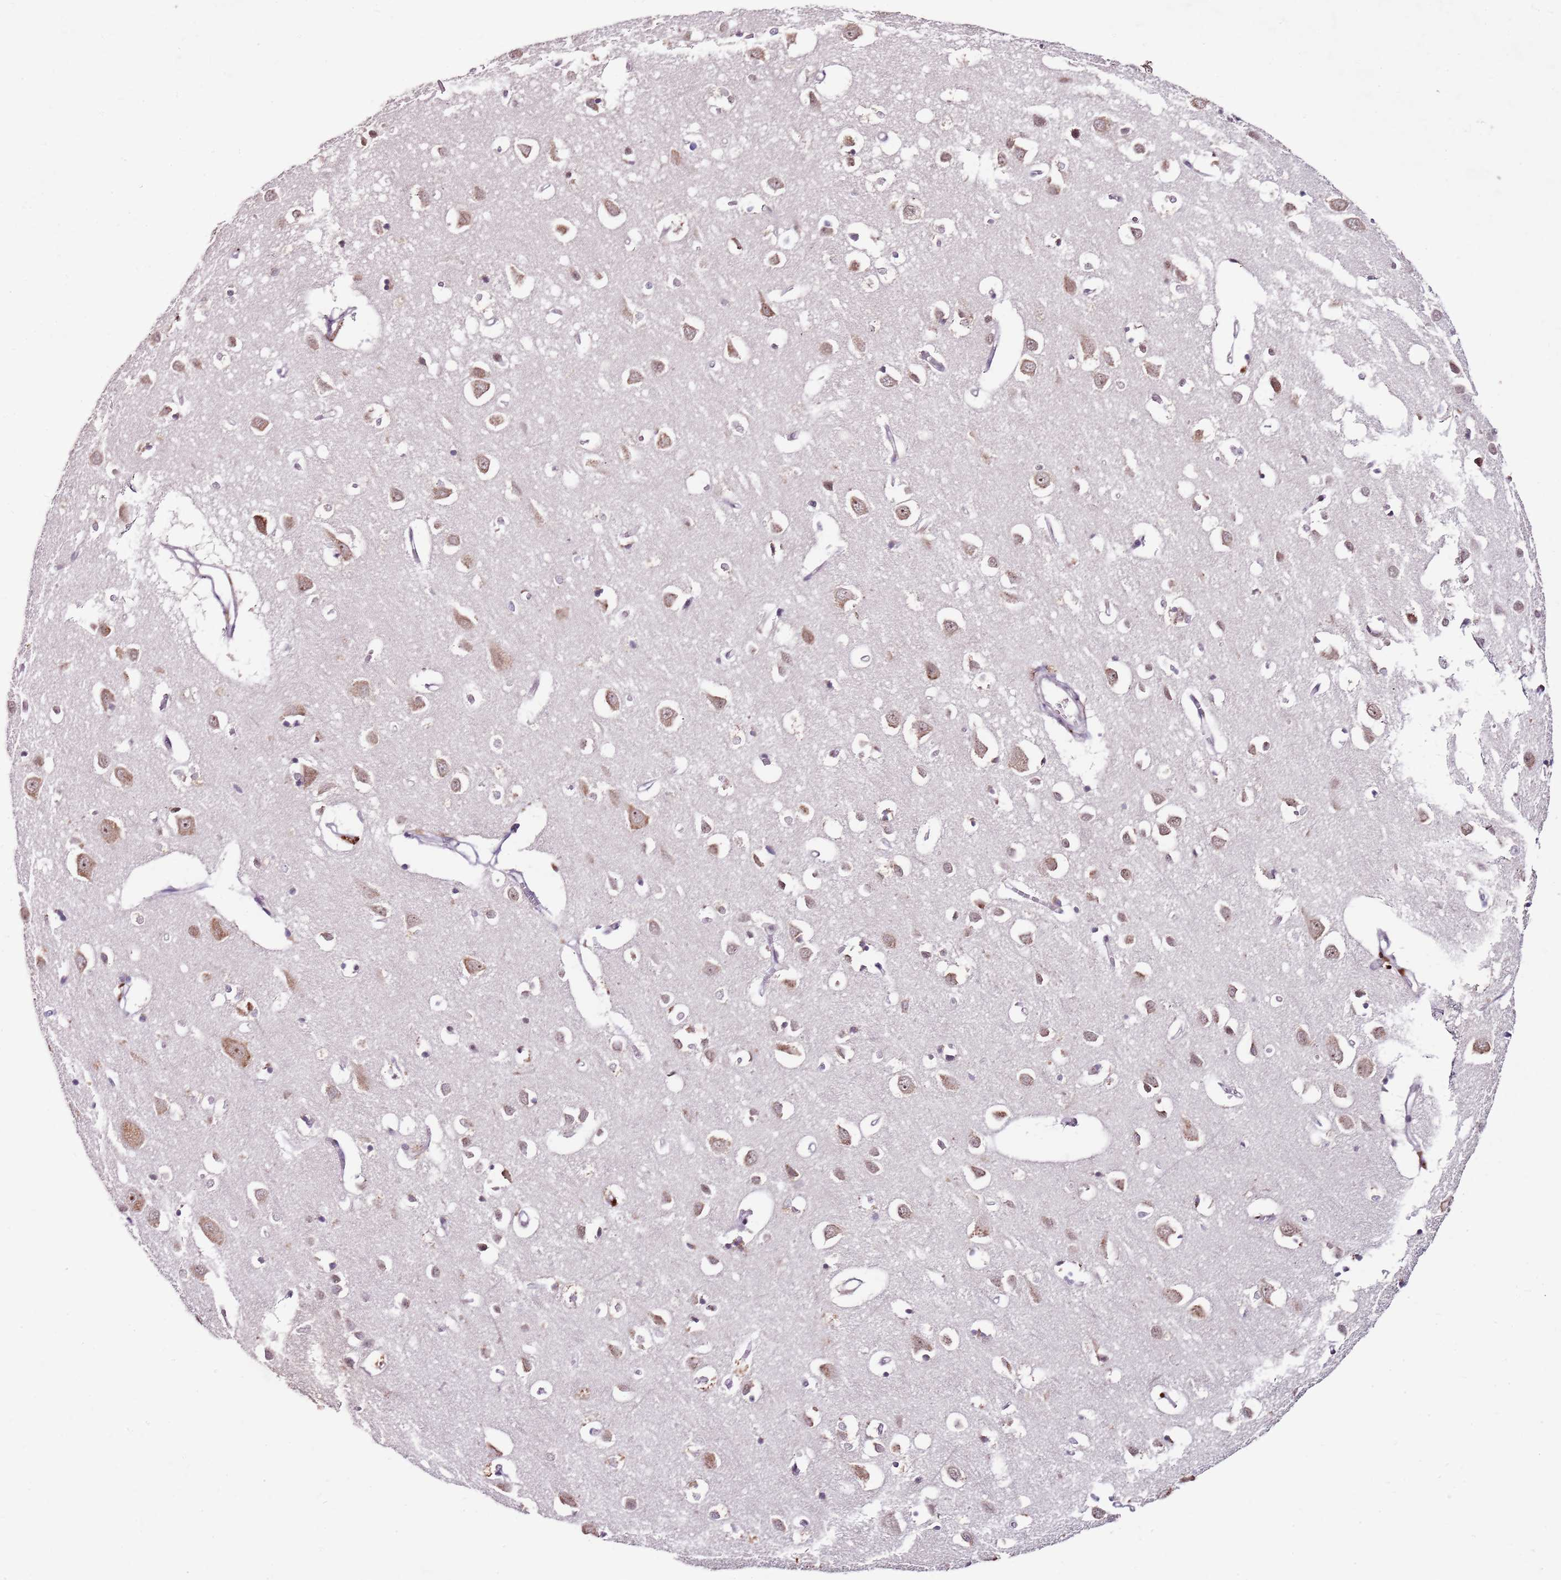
{"staining": {"intensity": "negative", "quantity": "none", "location": "none"}, "tissue": "cerebral cortex", "cell_type": "Endothelial cells", "image_type": "normal", "snomed": [{"axis": "morphology", "description": "Normal tissue, NOS"}, {"axis": "topography", "description": "Cerebral cortex"}], "caption": "The immunohistochemistry micrograph has no significant positivity in endothelial cells of cerebral cortex. The staining was performed using DAB (3,3'-diaminobenzidine) to visualize the protein expression in brown, while the nuclei were stained in blue with hematoxylin (Magnification: 20x).", "gene": "FBXL22", "patient": {"sex": "female", "age": 64}}